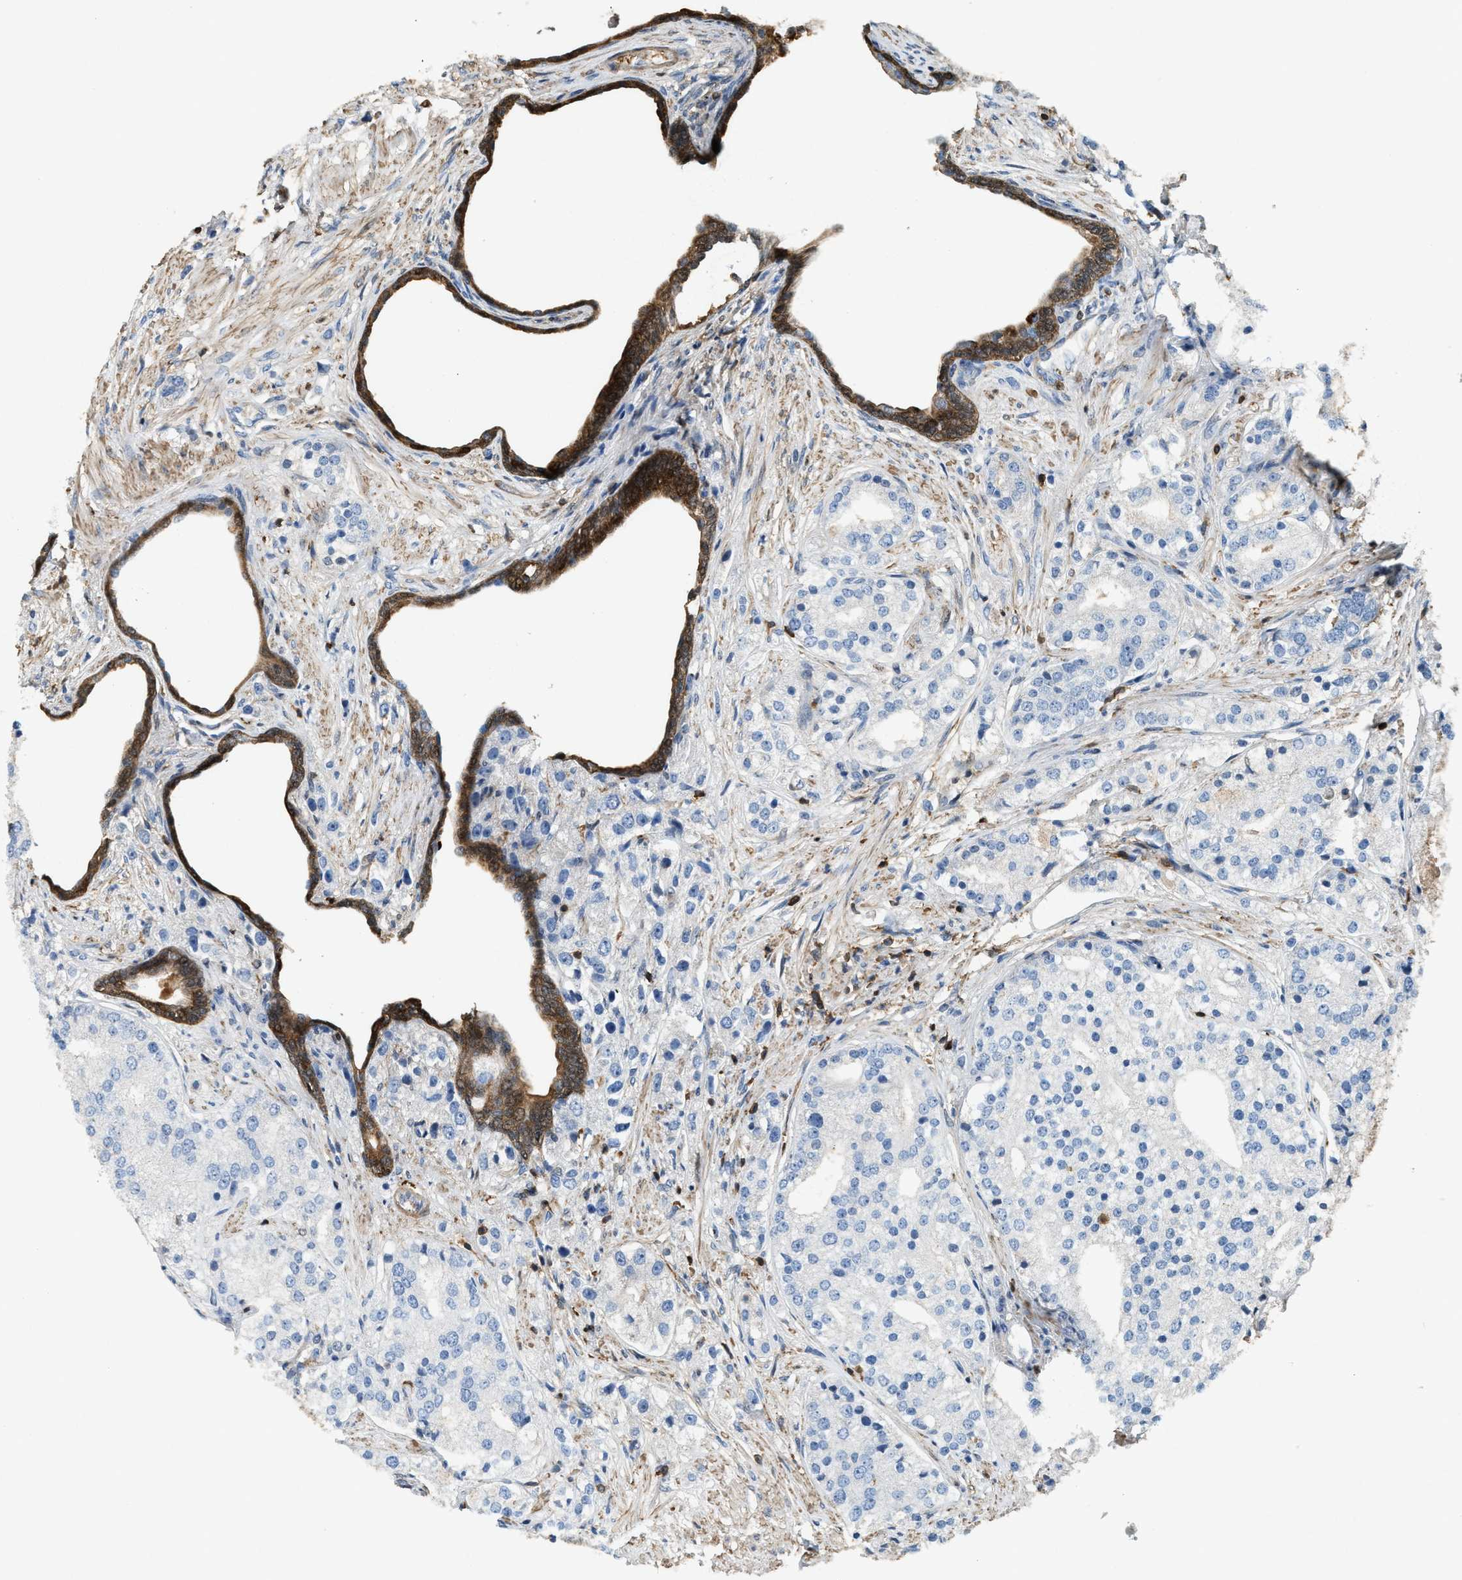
{"staining": {"intensity": "negative", "quantity": "none", "location": "none"}, "tissue": "prostate cancer", "cell_type": "Tumor cells", "image_type": "cancer", "snomed": [{"axis": "morphology", "description": "Adenocarcinoma, High grade"}, {"axis": "topography", "description": "Prostate"}], "caption": "A high-resolution image shows immunohistochemistry staining of prostate high-grade adenocarcinoma, which displays no significant expression in tumor cells.", "gene": "SERPINB5", "patient": {"sex": "male", "age": 50}}